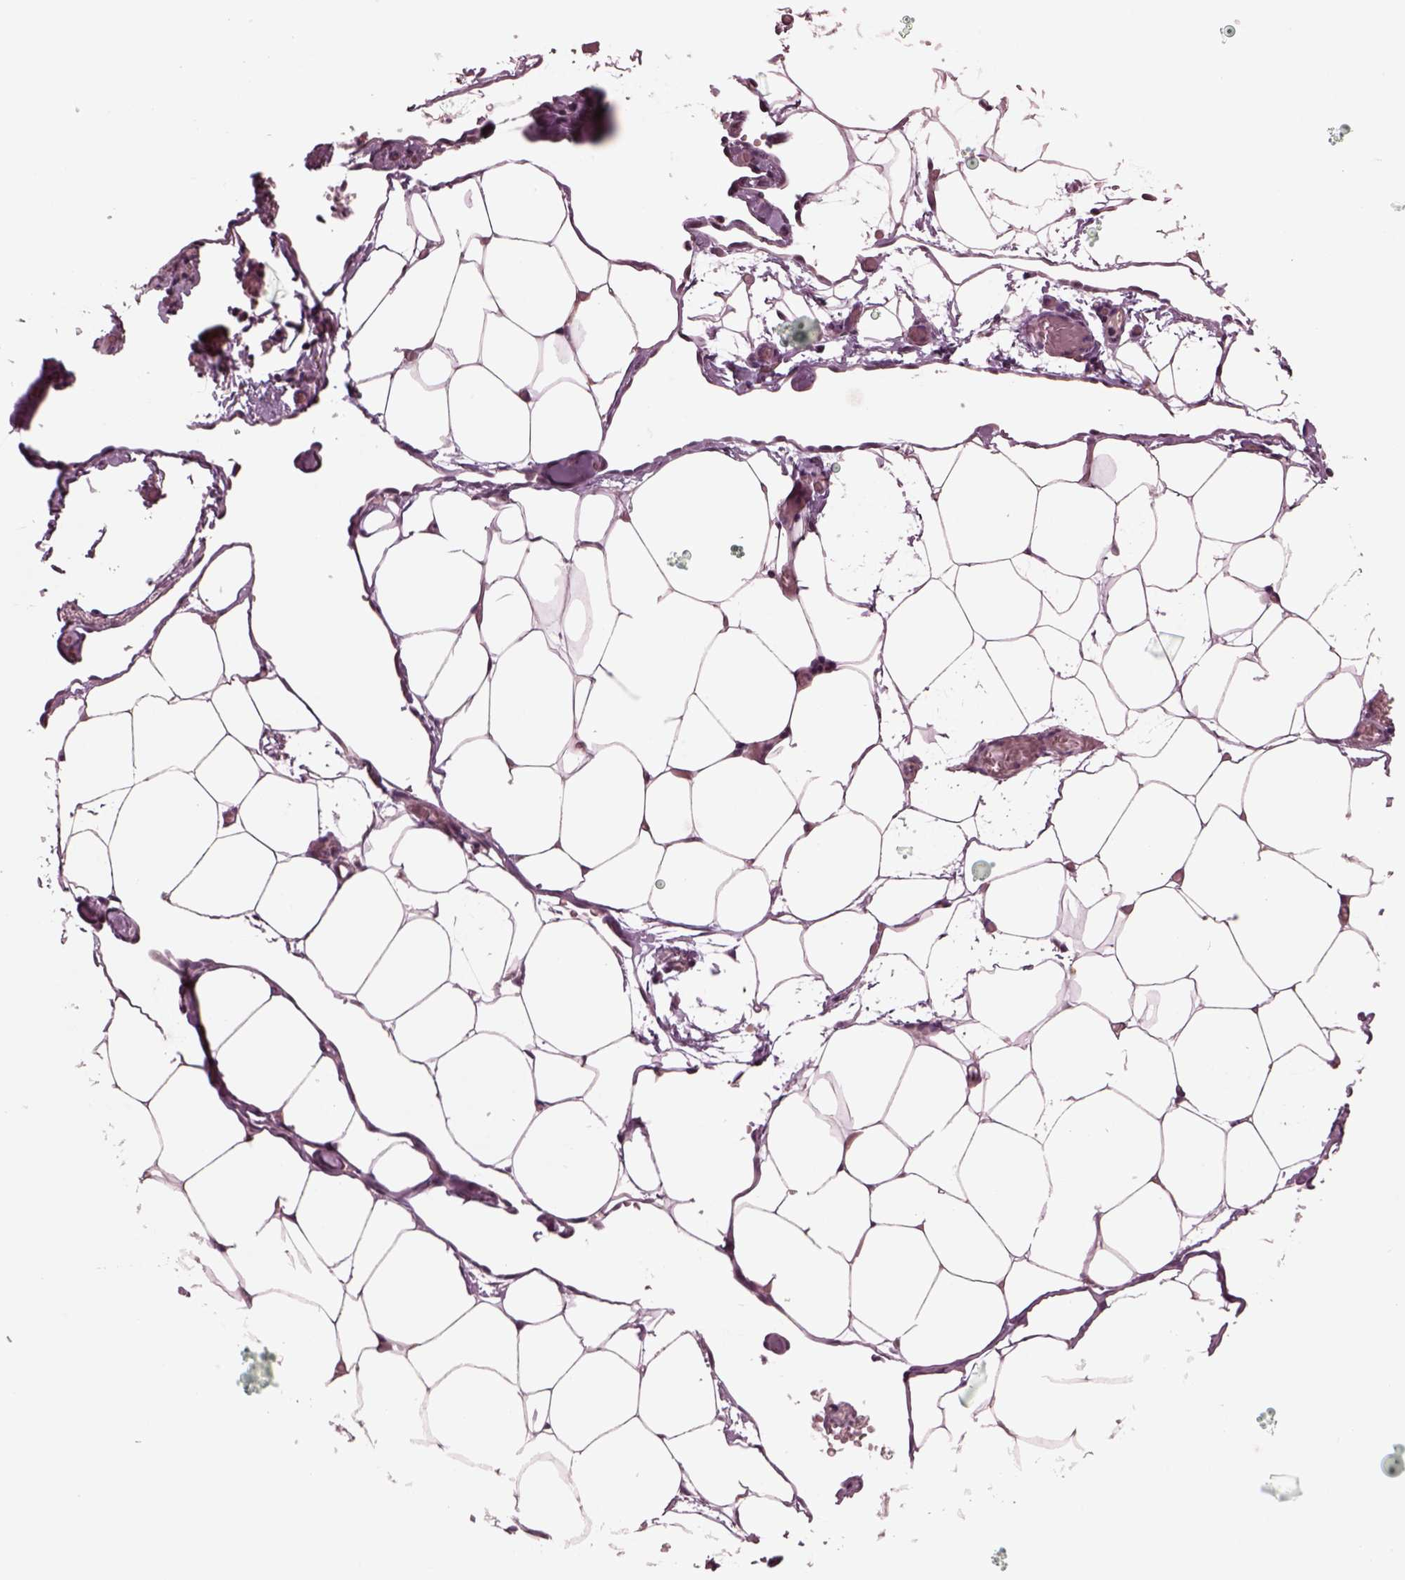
{"staining": {"intensity": "negative", "quantity": "none", "location": "none"}, "tissue": "adipose tissue", "cell_type": "Adipocytes", "image_type": "normal", "snomed": [{"axis": "morphology", "description": "Normal tissue, NOS"}, {"axis": "topography", "description": "Adipose tissue"}], "caption": "This is an immunohistochemistry (IHC) histopathology image of unremarkable adipose tissue. There is no staining in adipocytes.", "gene": "NAP1L5", "patient": {"sex": "male", "age": 57}}